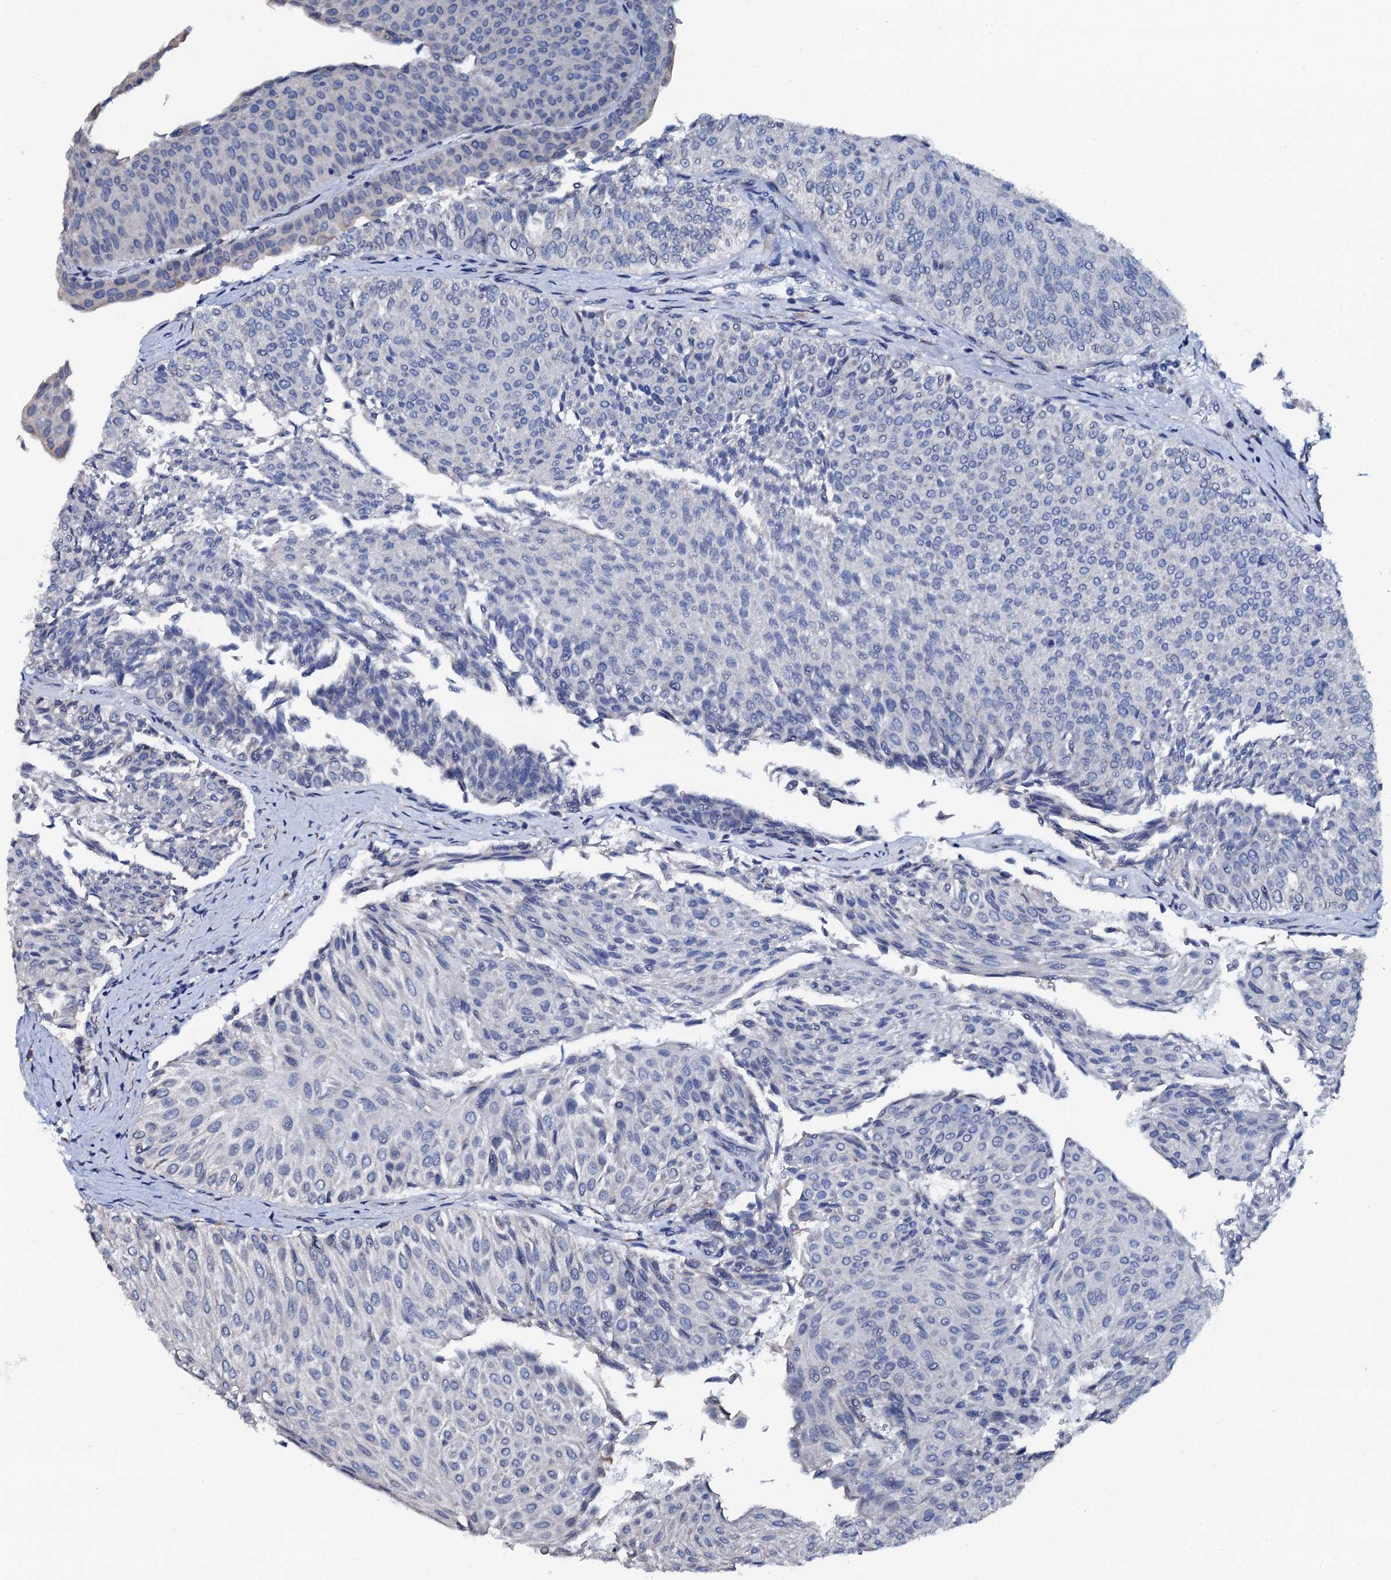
{"staining": {"intensity": "negative", "quantity": "none", "location": "none"}, "tissue": "urothelial cancer", "cell_type": "Tumor cells", "image_type": "cancer", "snomed": [{"axis": "morphology", "description": "Urothelial carcinoma, Low grade"}, {"axis": "topography", "description": "Urinary bladder"}], "caption": "Human urothelial cancer stained for a protein using immunohistochemistry shows no staining in tumor cells.", "gene": "AKAP3", "patient": {"sex": "male", "age": 78}}